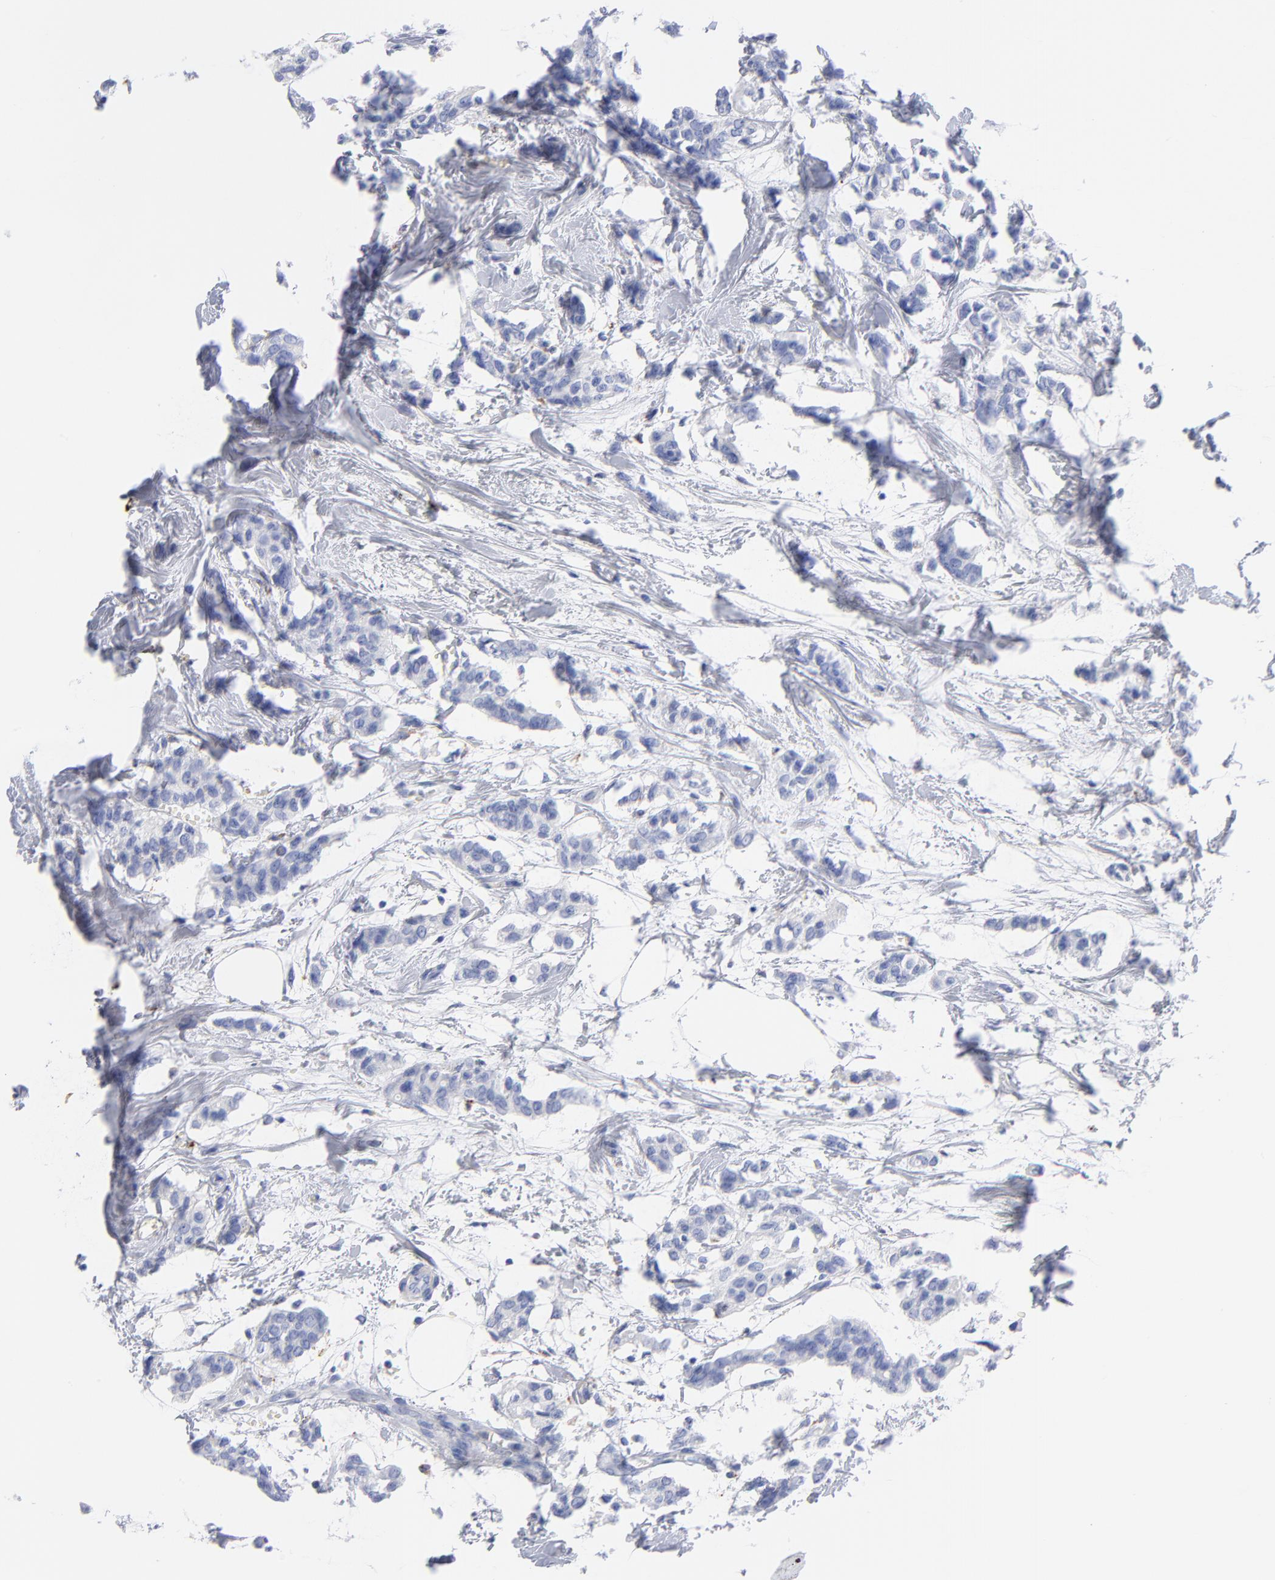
{"staining": {"intensity": "negative", "quantity": "none", "location": "none"}, "tissue": "breast cancer", "cell_type": "Tumor cells", "image_type": "cancer", "snomed": [{"axis": "morphology", "description": "Duct carcinoma"}, {"axis": "topography", "description": "Breast"}], "caption": "DAB (3,3'-diaminobenzidine) immunohistochemical staining of breast cancer exhibits no significant positivity in tumor cells.", "gene": "CPVL", "patient": {"sex": "female", "age": 84}}